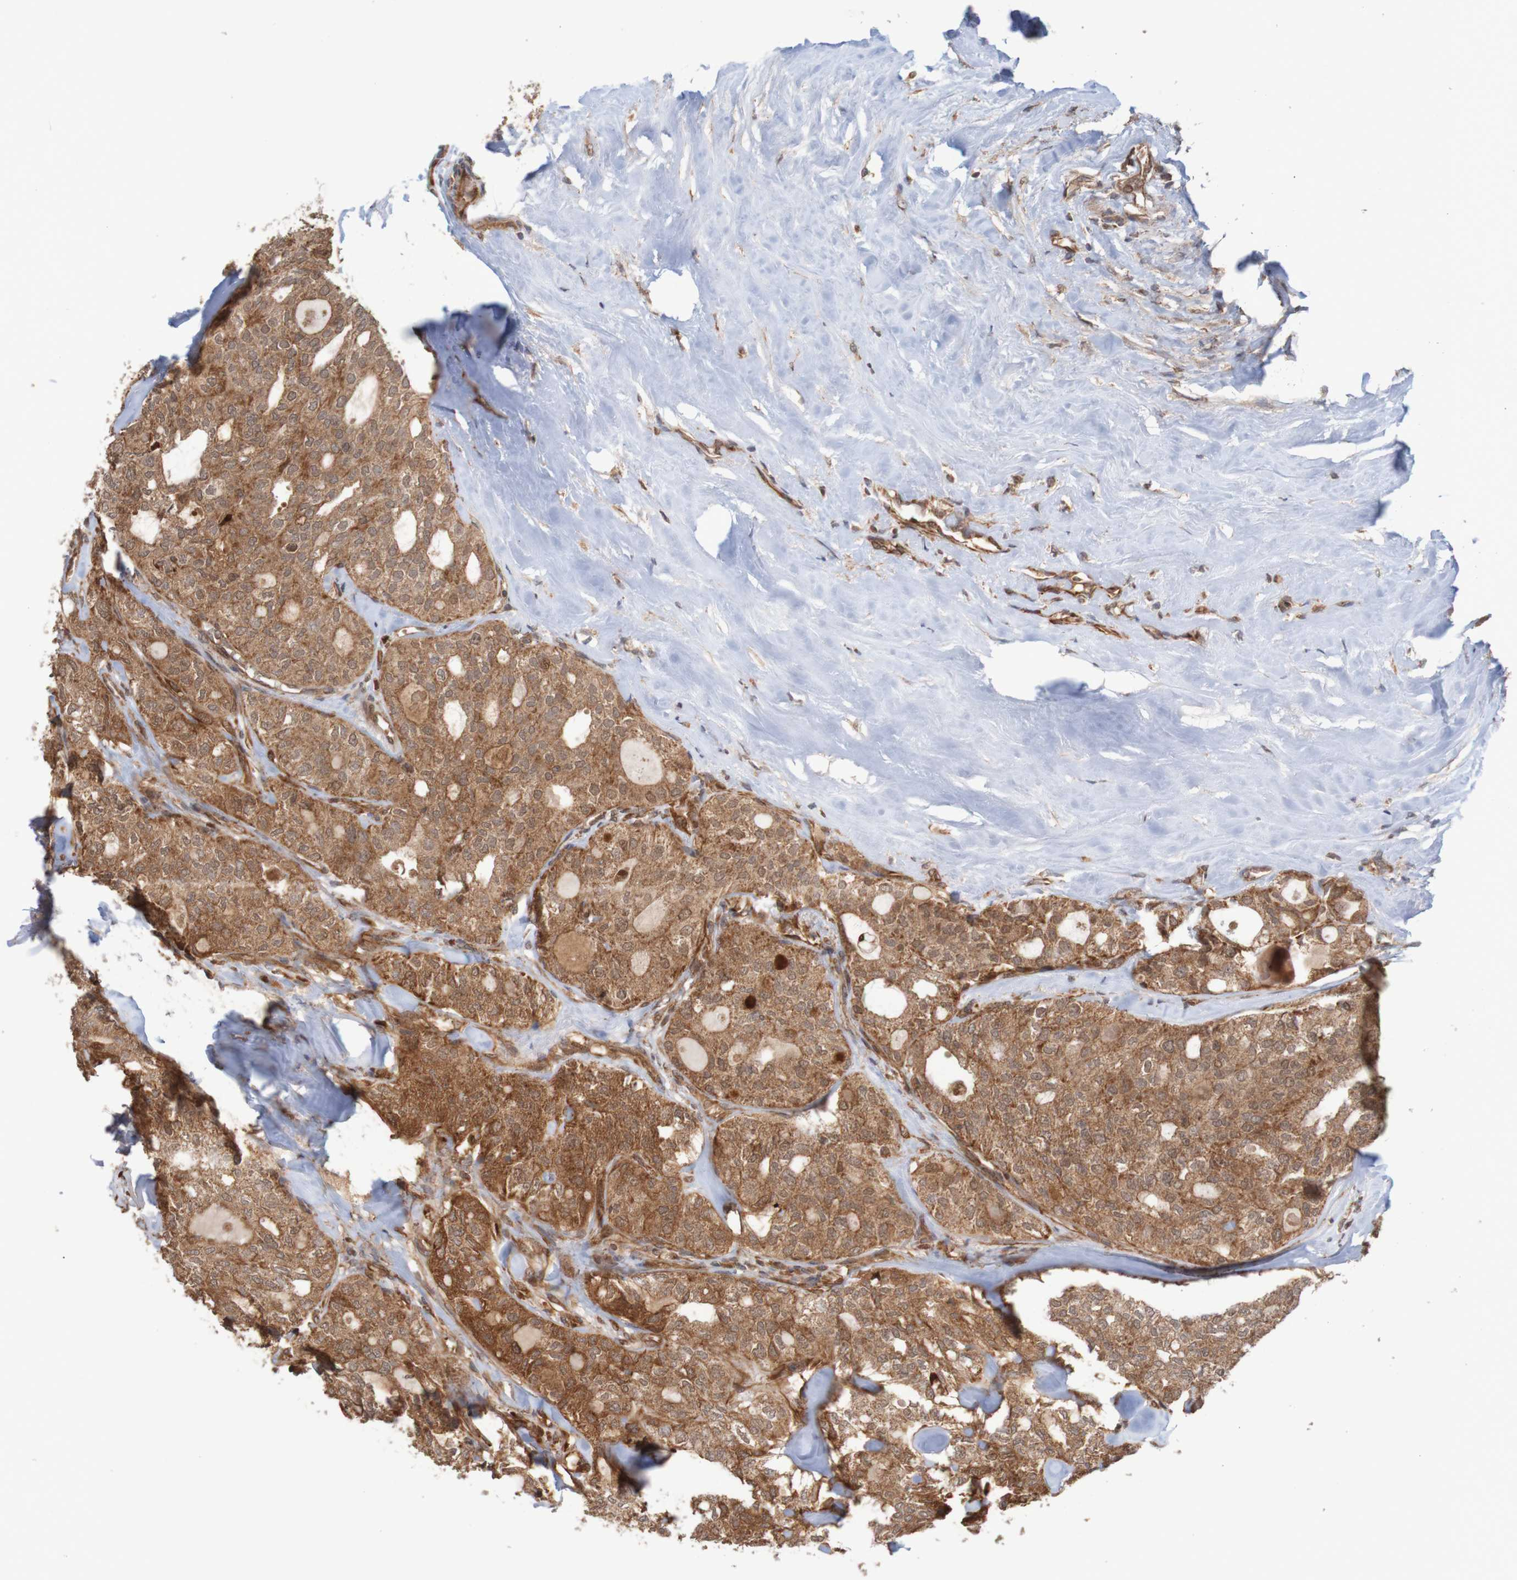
{"staining": {"intensity": "moderate", "quantity": ">75%", "location": "cytoplasmic/membranous"}, "tissue": "thyroid cancer", "cell_type": "Tumor cells", "image_type": "cancer", "snomed": [{"axis": "morphology", "description": "Follicular adenoma carcinoma, NOS"}, {"axis": "topography", "description": "Thyroid gland"}], "caption": "A histopathology image of follicular adenoma carcinoma (thyroid) stained for a protein reveals moderate cytoplasmic/membranous brown staining in tumor cells.", "gene": "MRPL52", "patient": {"sex": "male", "age": 75}}